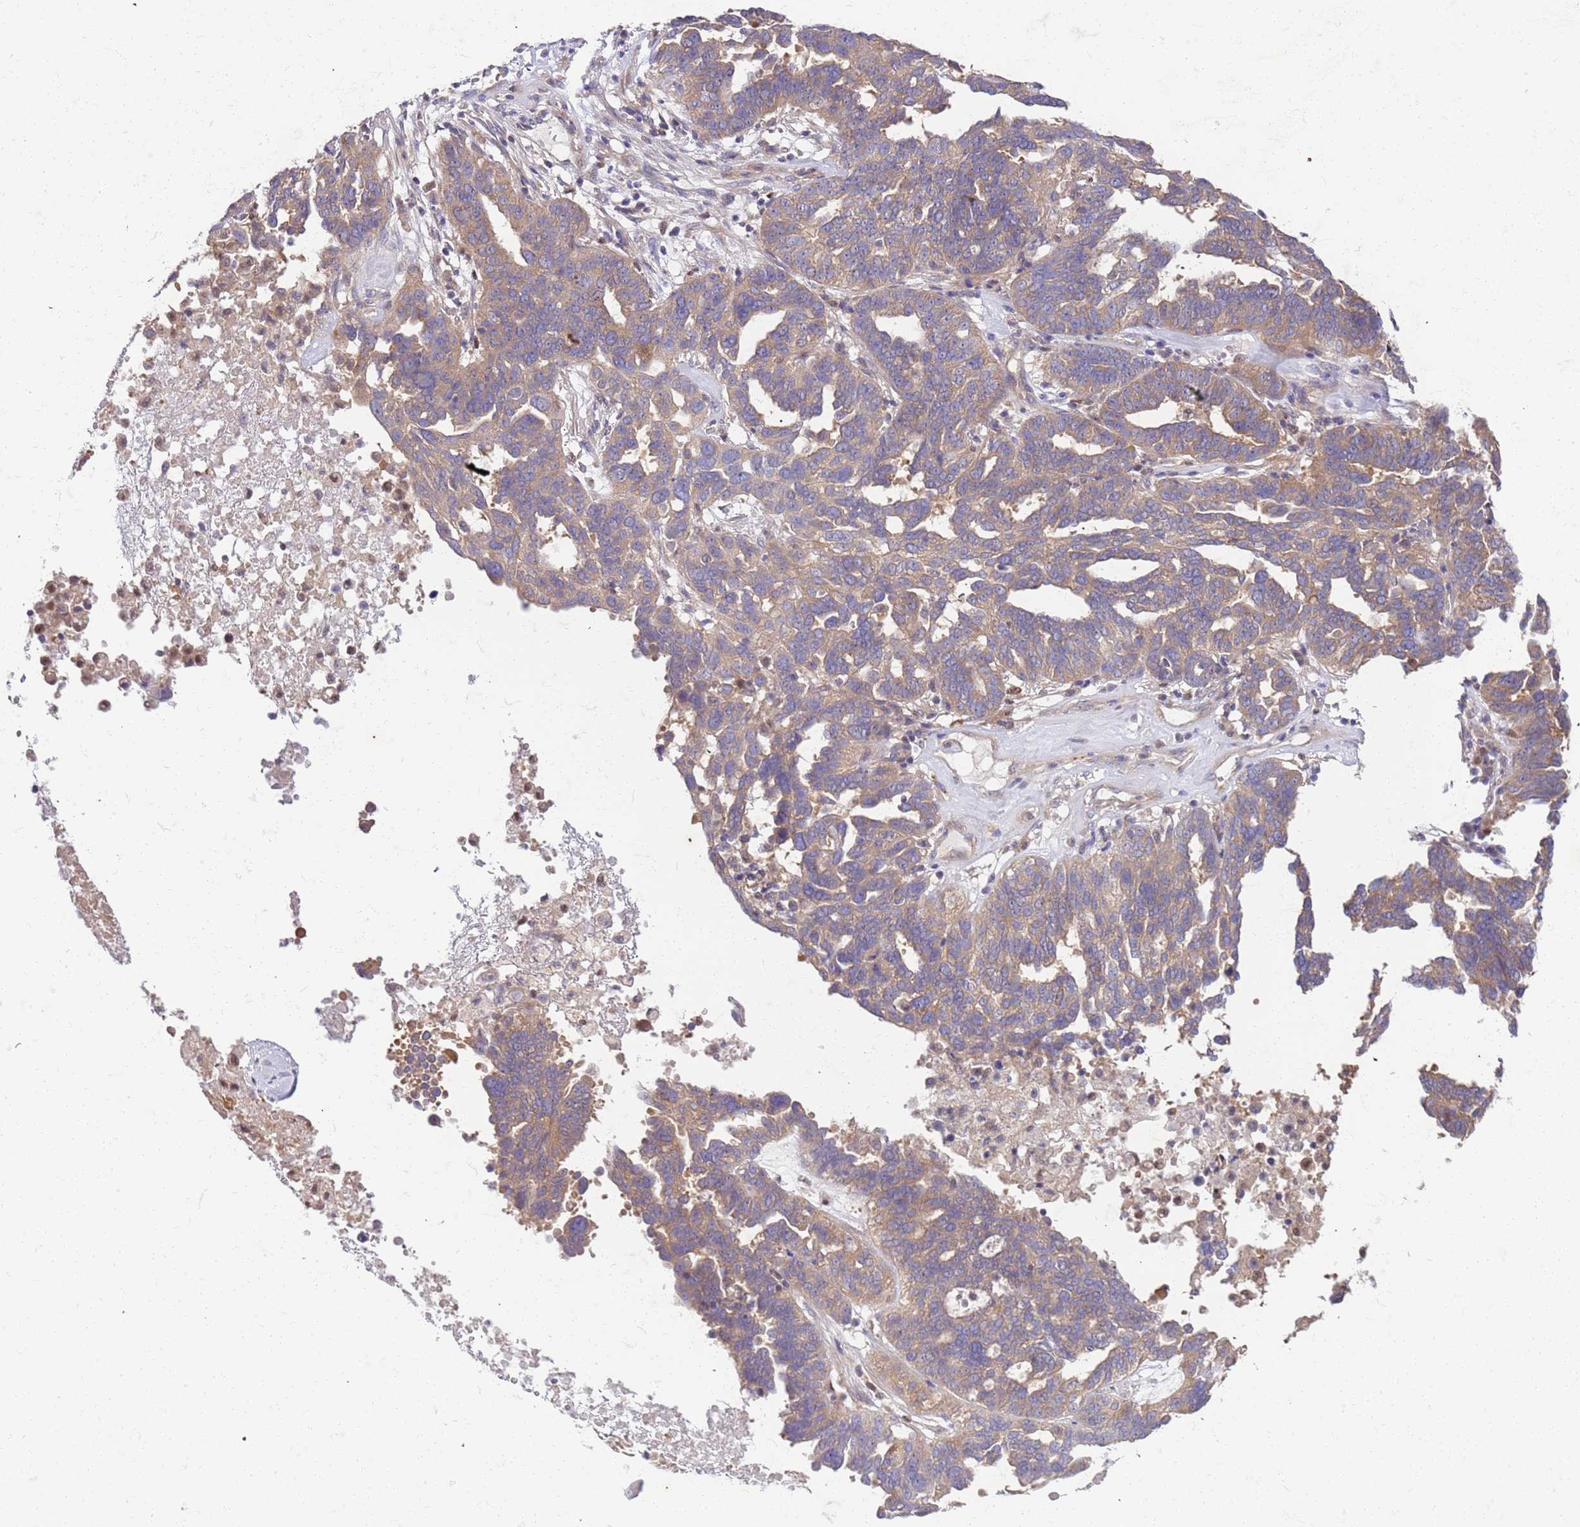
{"staining": {"intensity": "weak", "quantity": ">75%", "location": "cytoplasmic/membranous"}, "tissue": "ovarian cancer", "cell_type": "Tumor cells", "image_type": "cancer", "snomed": [{"axis": "morphology", "description": "Cystadenocarcinoma, serous, NOS"}, {"axis": "topography", "description": "Ovary"}], "caption": "A brown stain labels weak cytoplasmic/membranous positivity of a protein in serous cystadenocarcinoma (ovarian) tumor cells. (DAB (3,3'-diaminobenzidine) = brown stain, brightfield microscopy at high magnification).", "gene": "OSBP", "patient": {"sex": "female", "age": 59}}